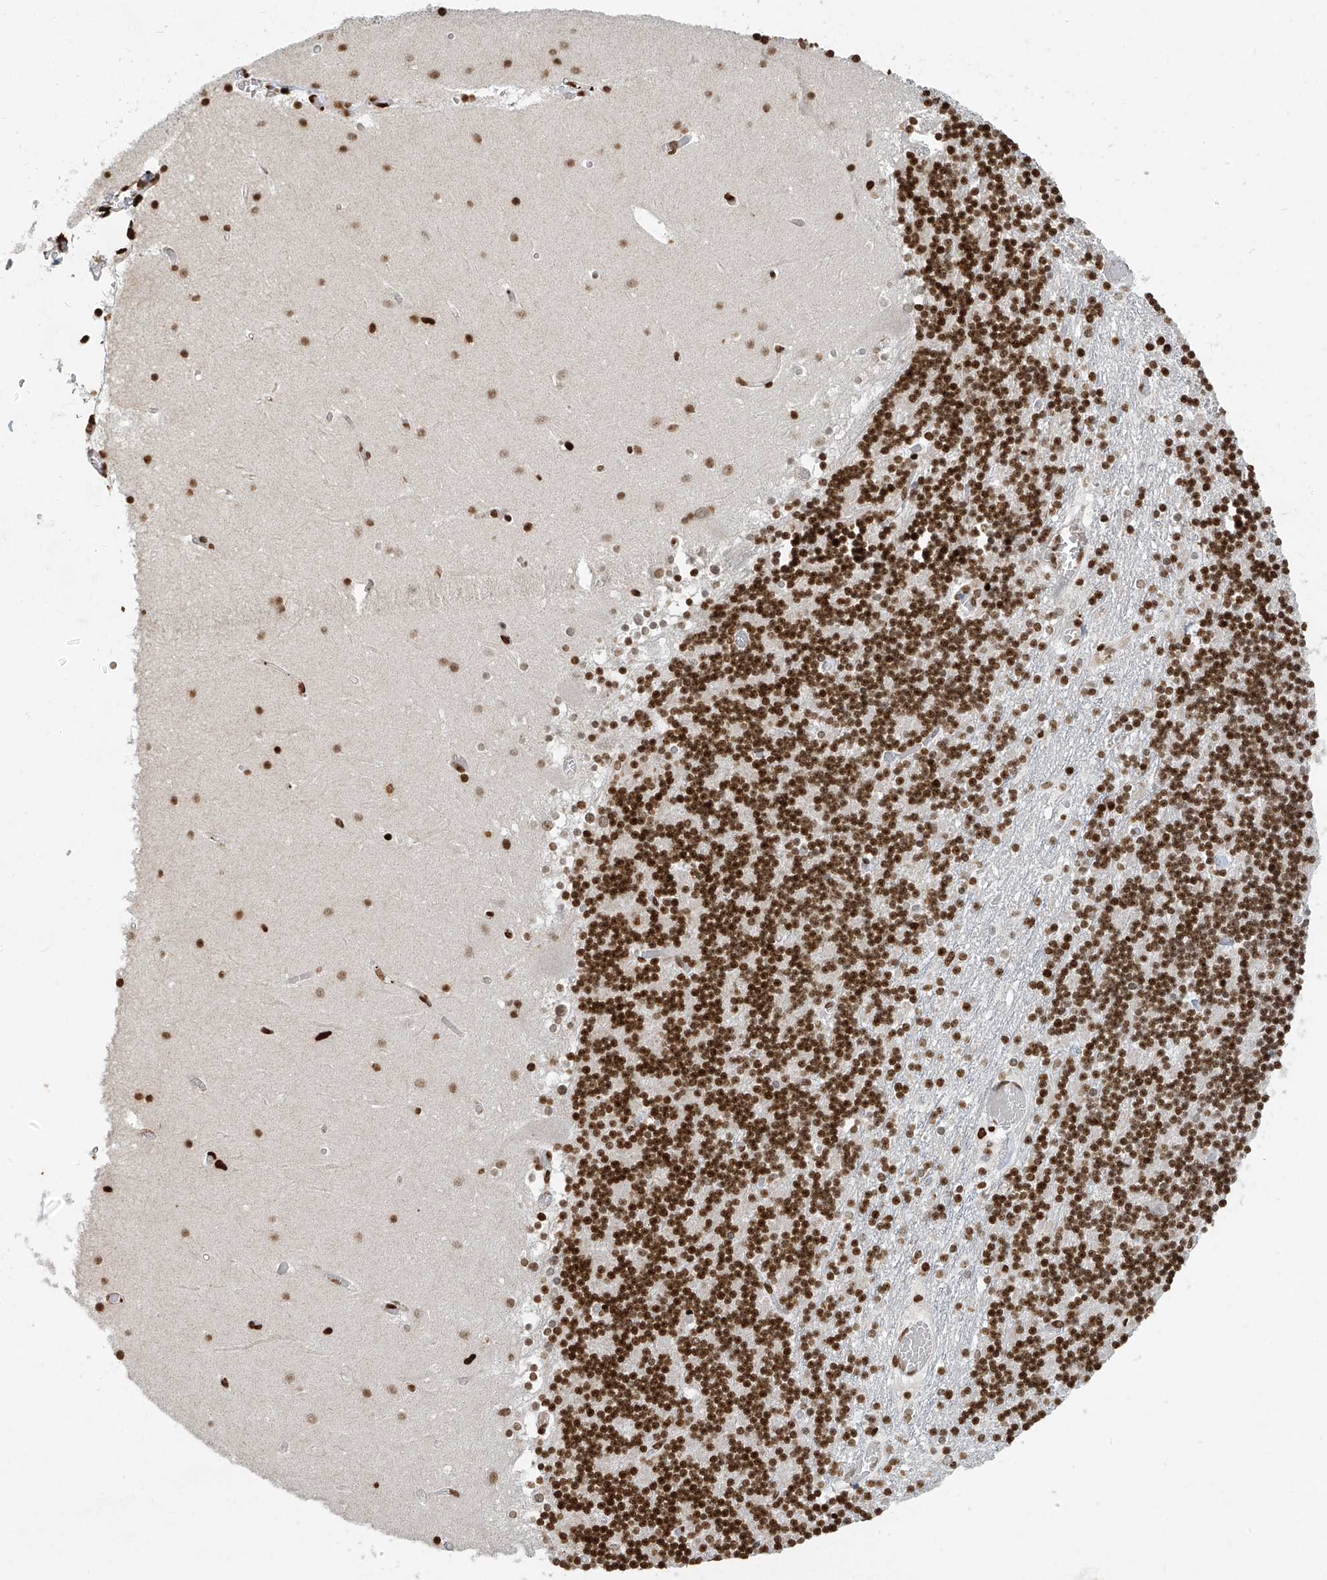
{"staining": {"intensity": "strong", "quantity": ">75%", "location": "nuclear"}, "tissue": "cerebellum", "cell_type": "Cells in granular layer", "image_type": "normal", "snomed": [{"axis": "morphology", "description": "Normal tissue, NOS"}, {"axis": "topography", "description": "Cerebellum"}], "caption": "Immunohistochemistry (IHC) photomicrograph of normal cerebellum: human cerebellum stained using immunohistochemistry (IHC) exhibits high levels of strong protein expression localized specifically in the nuclear of cells in granular layer, appearing as a nuclear brown color.", "gene": "ATRIP", "patient": {"sex": "female", "age": 28}}